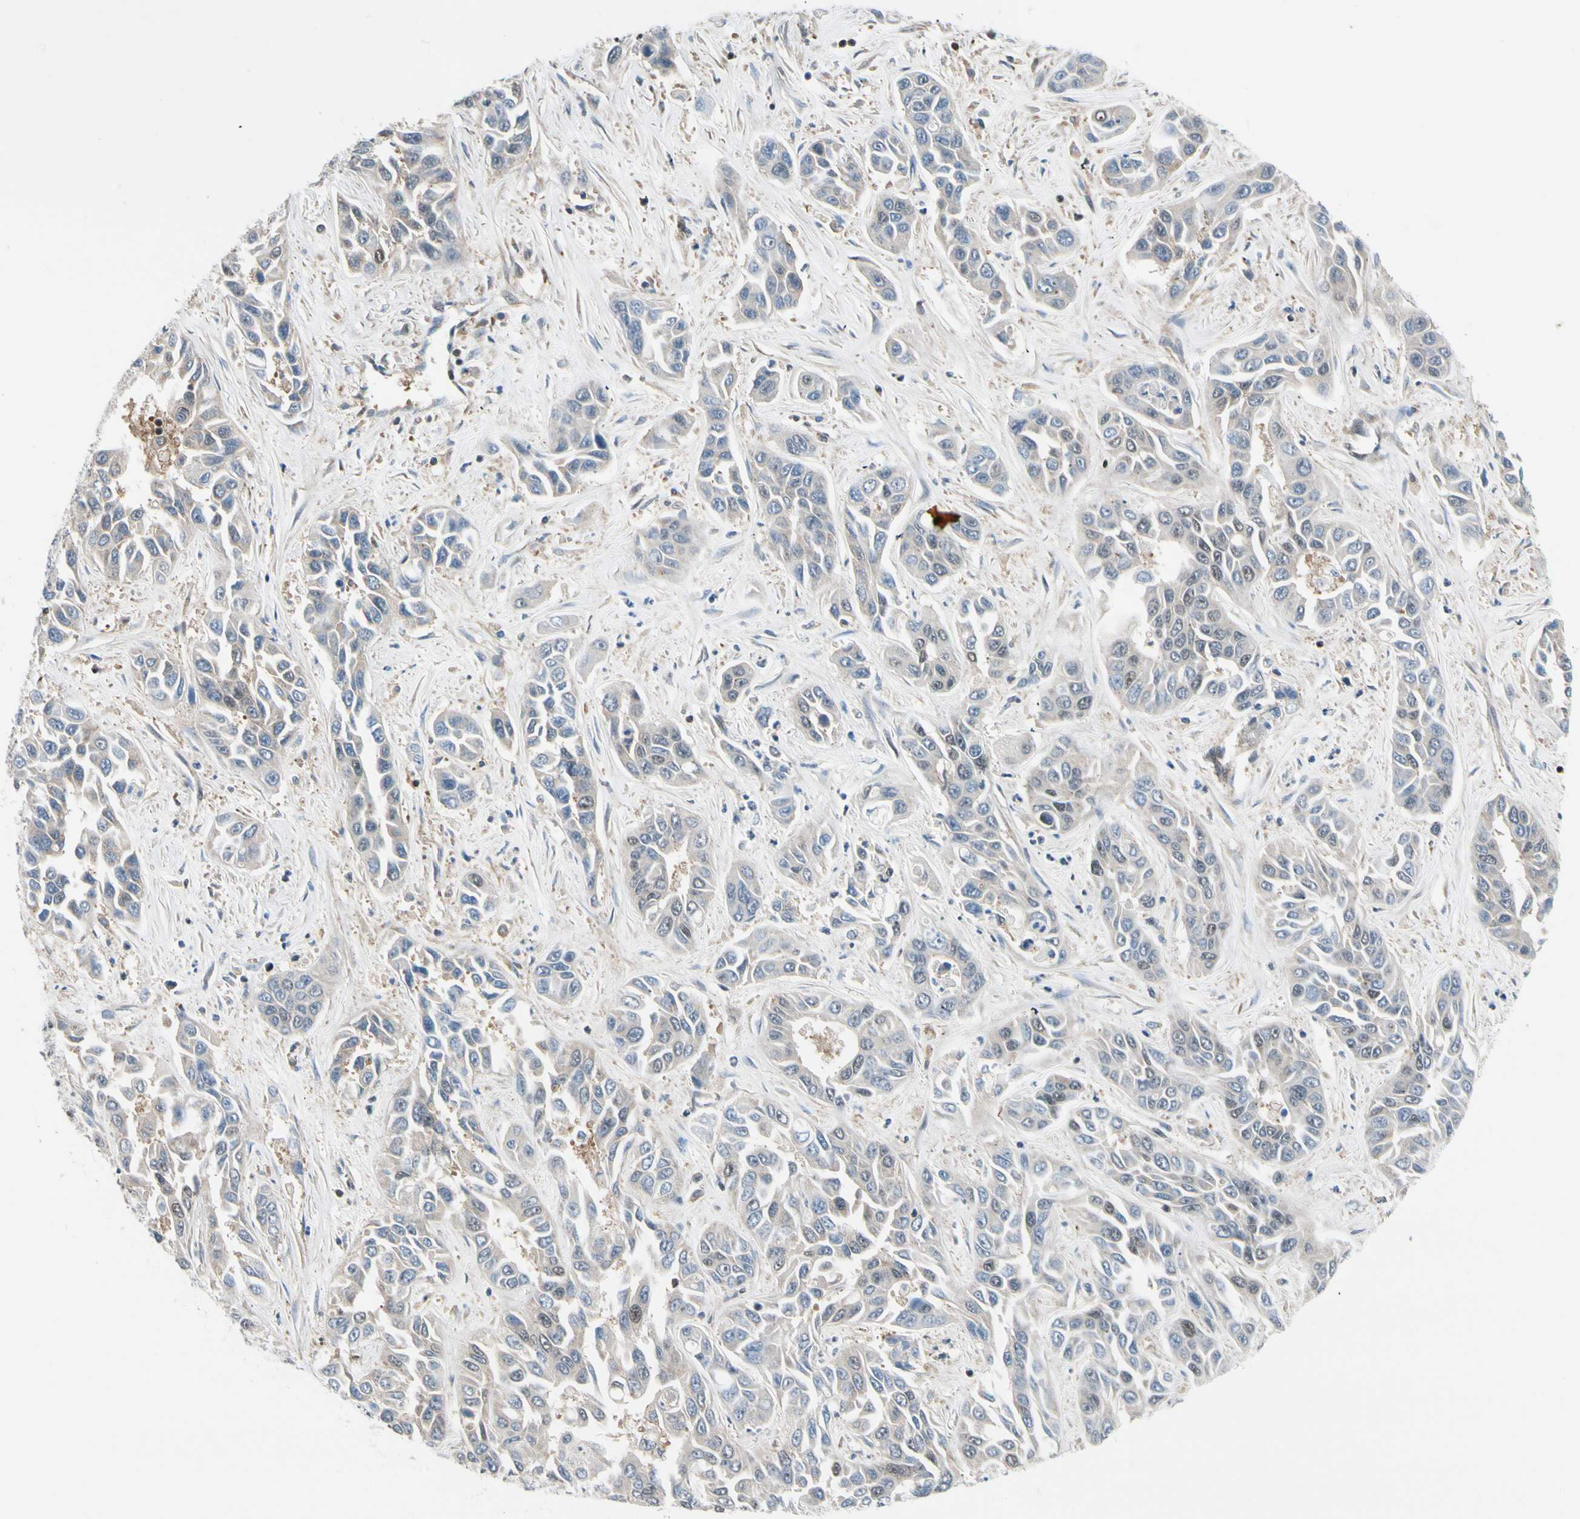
{"staining": {"intensity": "weak", "quantity": "<25%", "location": "cytoplasmic/membranous"}, "tissue": "liver cancer", "cell_type": "Tumor cells", "image_type": "cancer", "snomed": [{"axis": "morphology", "description": "Cholangiocarcinoma"}, {"axis": "topography", "description": "Liver"}], "caption": "An immunohistochemistry histopathology image of cholangiocarcinoma (liver) is shown. There is no staining in tumor cells of cholangiocarcinoma (liver).", "gene": "DAXX", "patient": {"sex": "female", "age": 52}}